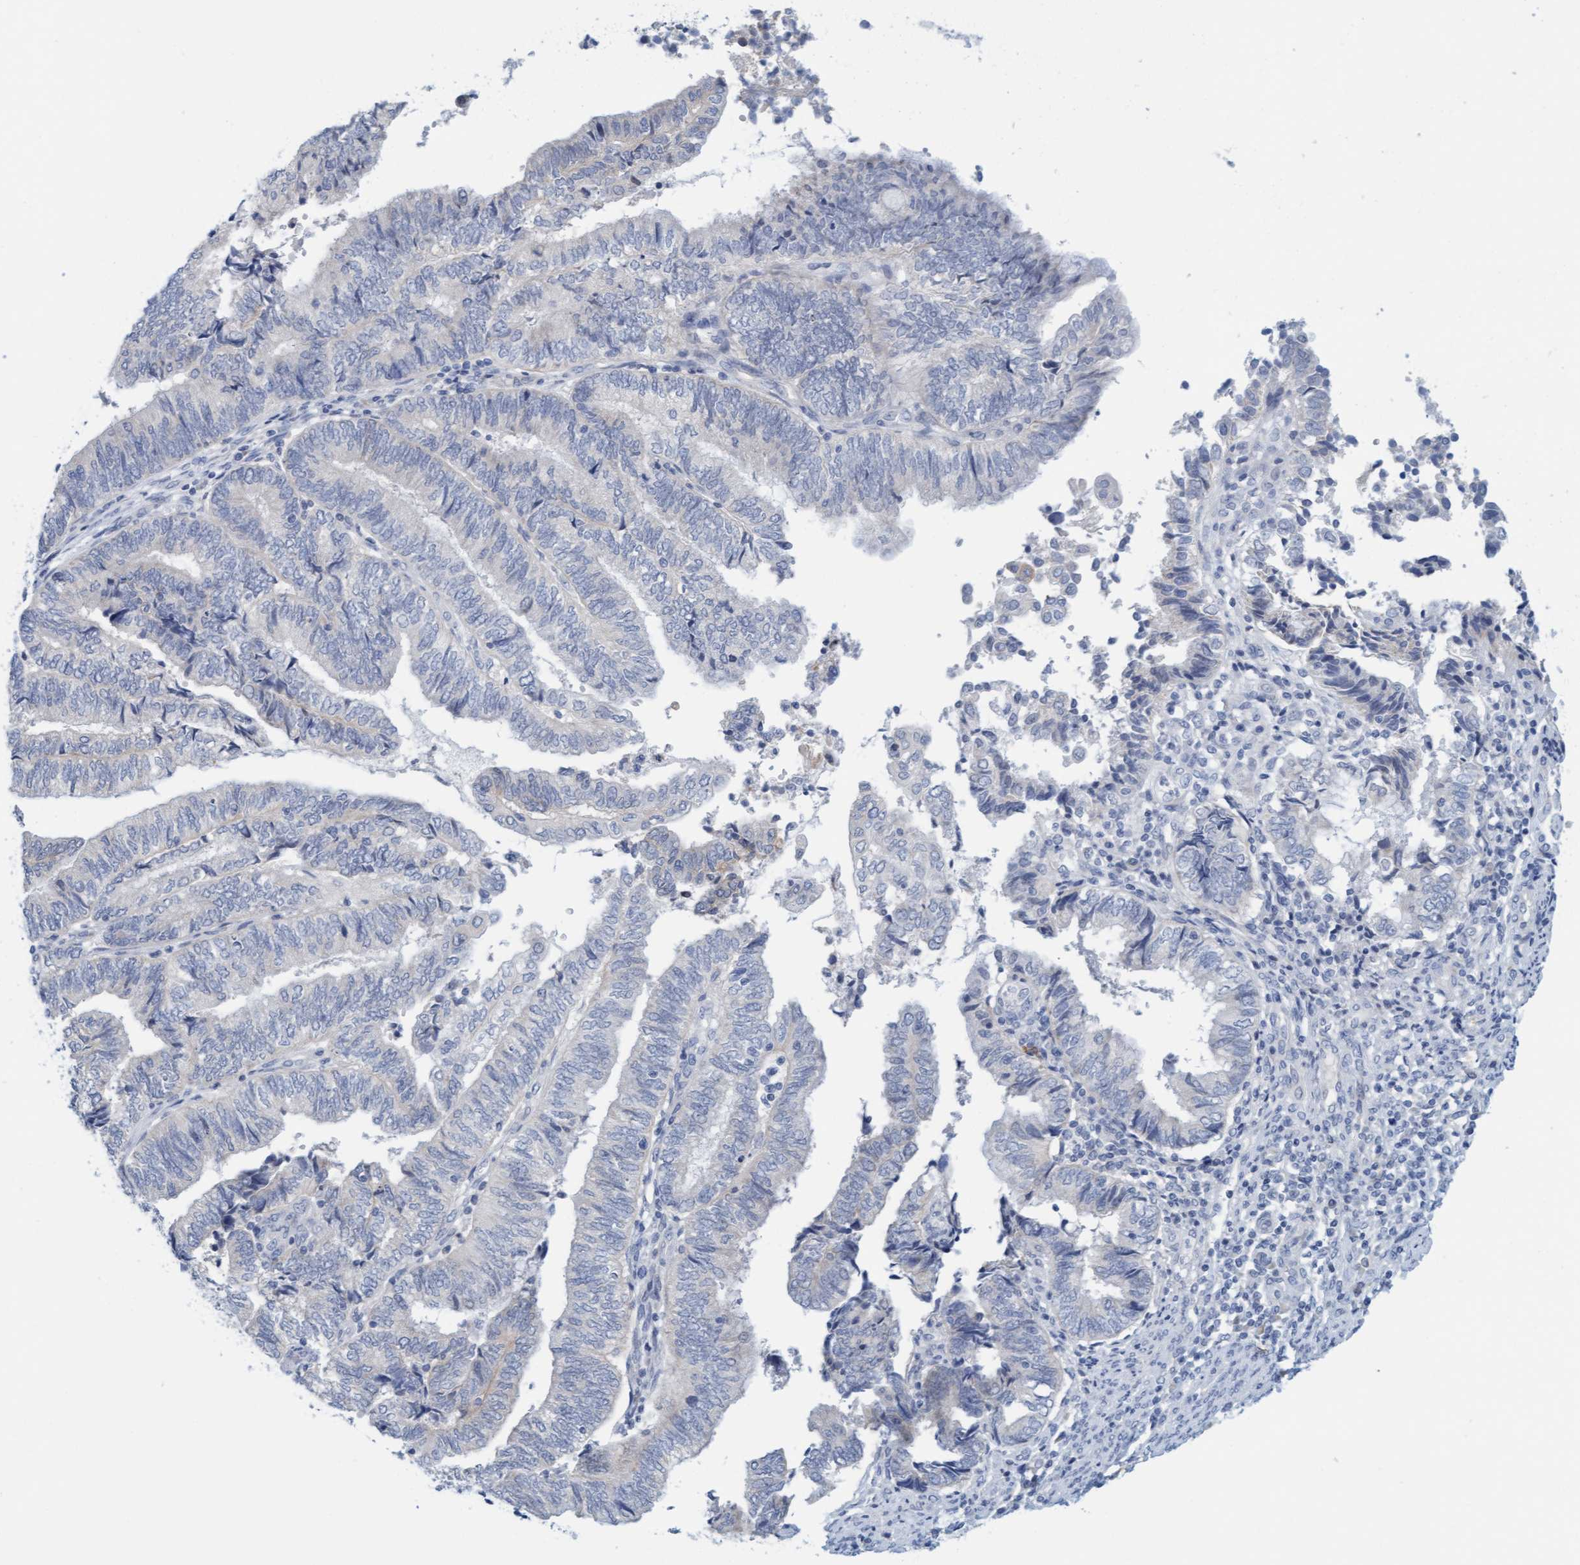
{"staining": {"intensity": "negative", "quantity": "none", "location": "none"}, "tissue": "endometrial cancer", "cell_type": "Tumor cells", "image_type": "cancer", "snomed": [{"axis": "morphology", "description": "Adenocarcinoma, NOS"}, {"axis": "topography", "description": "Uterus"}, {"axis": "topography", "description": "Endometrium"}], "caption": "This histopathology image is of adenocarcinoma (endometrial) stained with immunohistochemistry to label a protein in brown with the nuclei are counter-stained blue. There is no positivity in tumor cells.", "gene": "CPA3", "patient": {"sex": "female", "age": 70}}